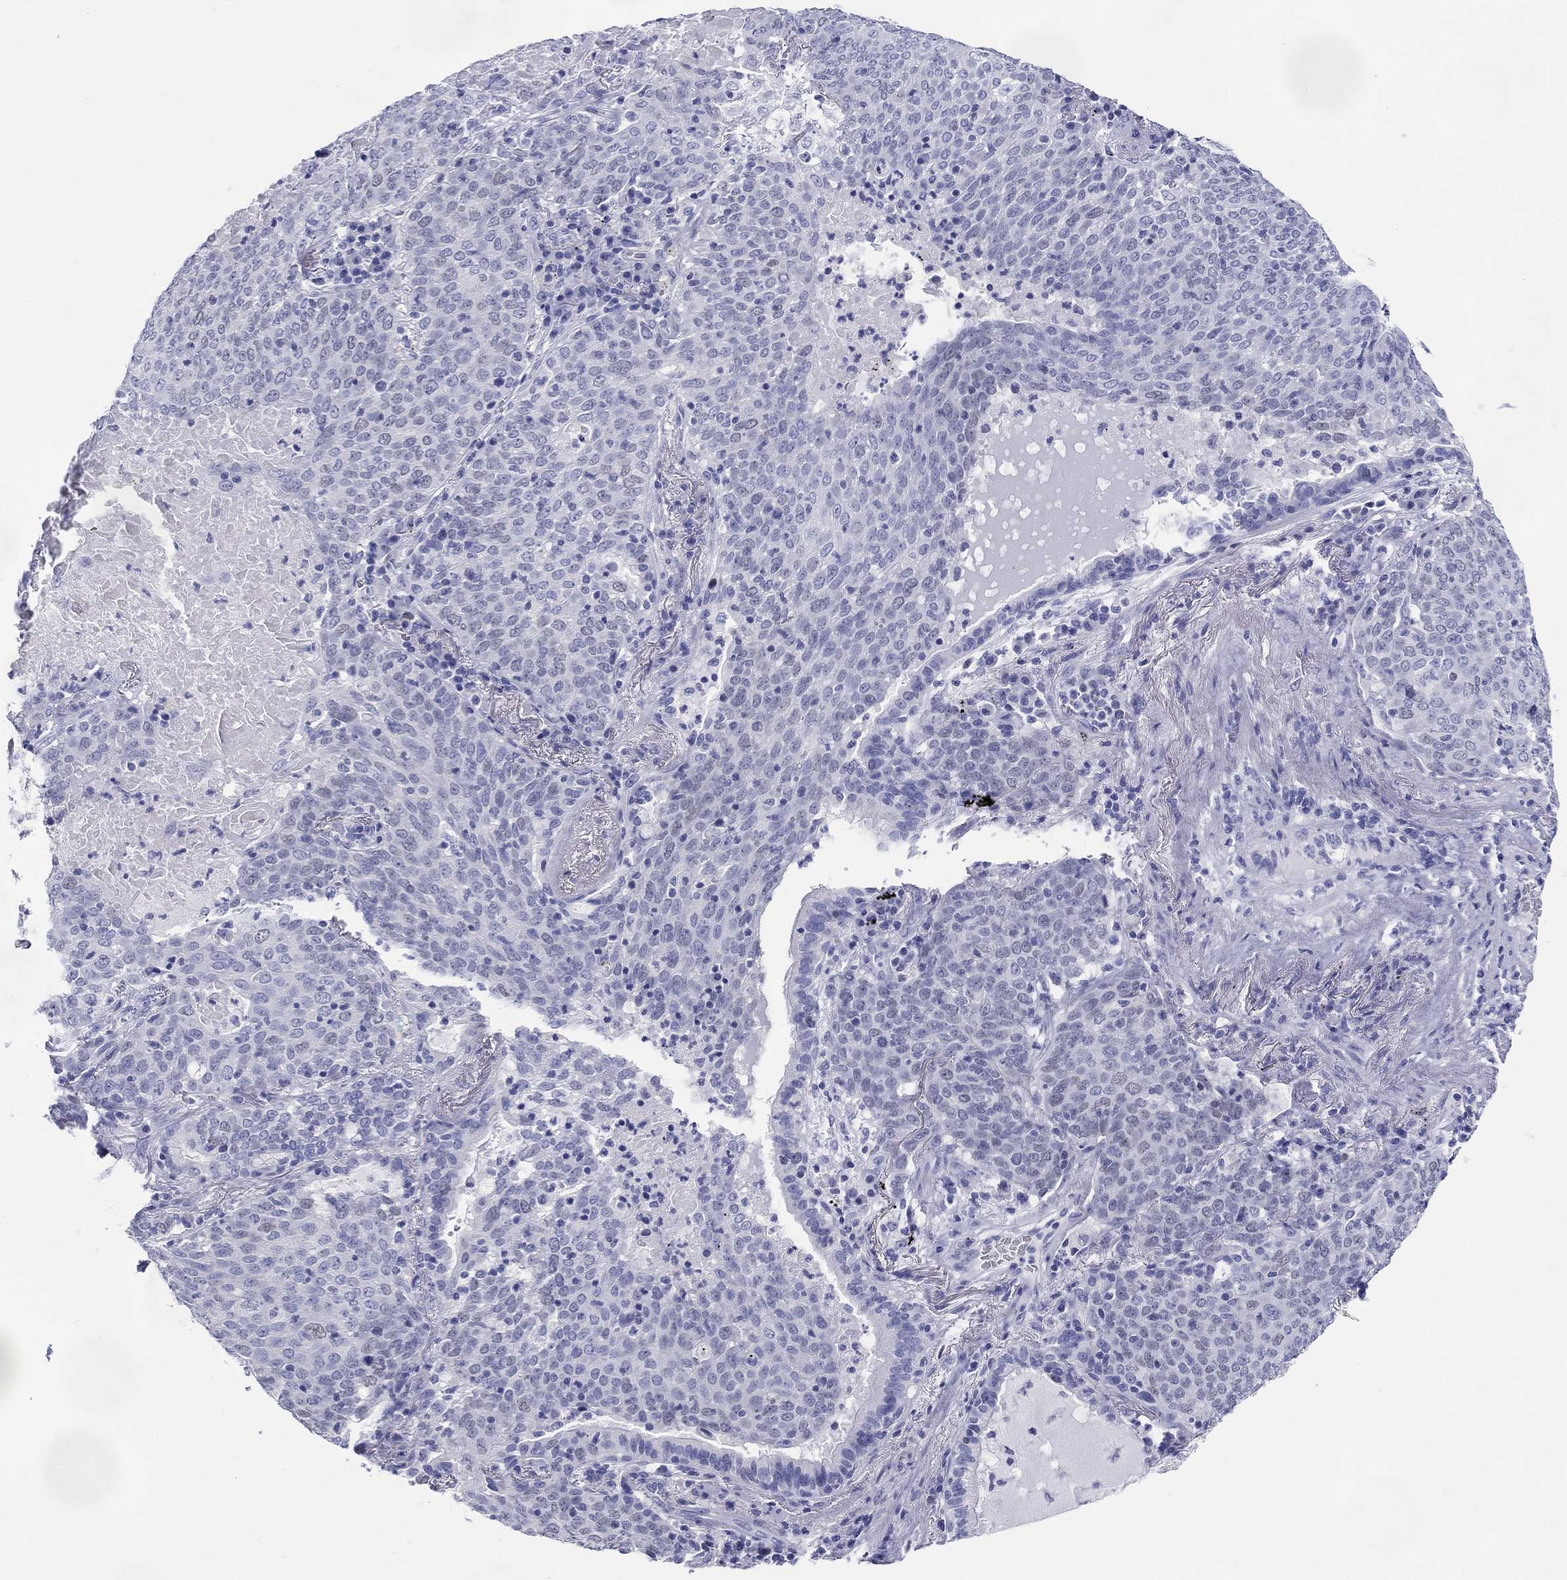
{"staining": {"intensity": "negative", "quantity": "none", "location": "none"}, "tissue": "lung cancer", "cell_type": "Tumor cells", "image_type": "cancer", "snomed": [{"axis": "morphology", "description": "Squamous cell carcinoma, NOS"}, {"axis": "topography", "description": "Lung"}], "caption": "High power microscopy histopathology image of an immunohistochemistry (IHC) micrograph of squamous cell carcinoma (lung), revealing no significant positivity in tumor cells.", "gene": "LAMP5", "patient": {"sex": "male", "age": 82}}